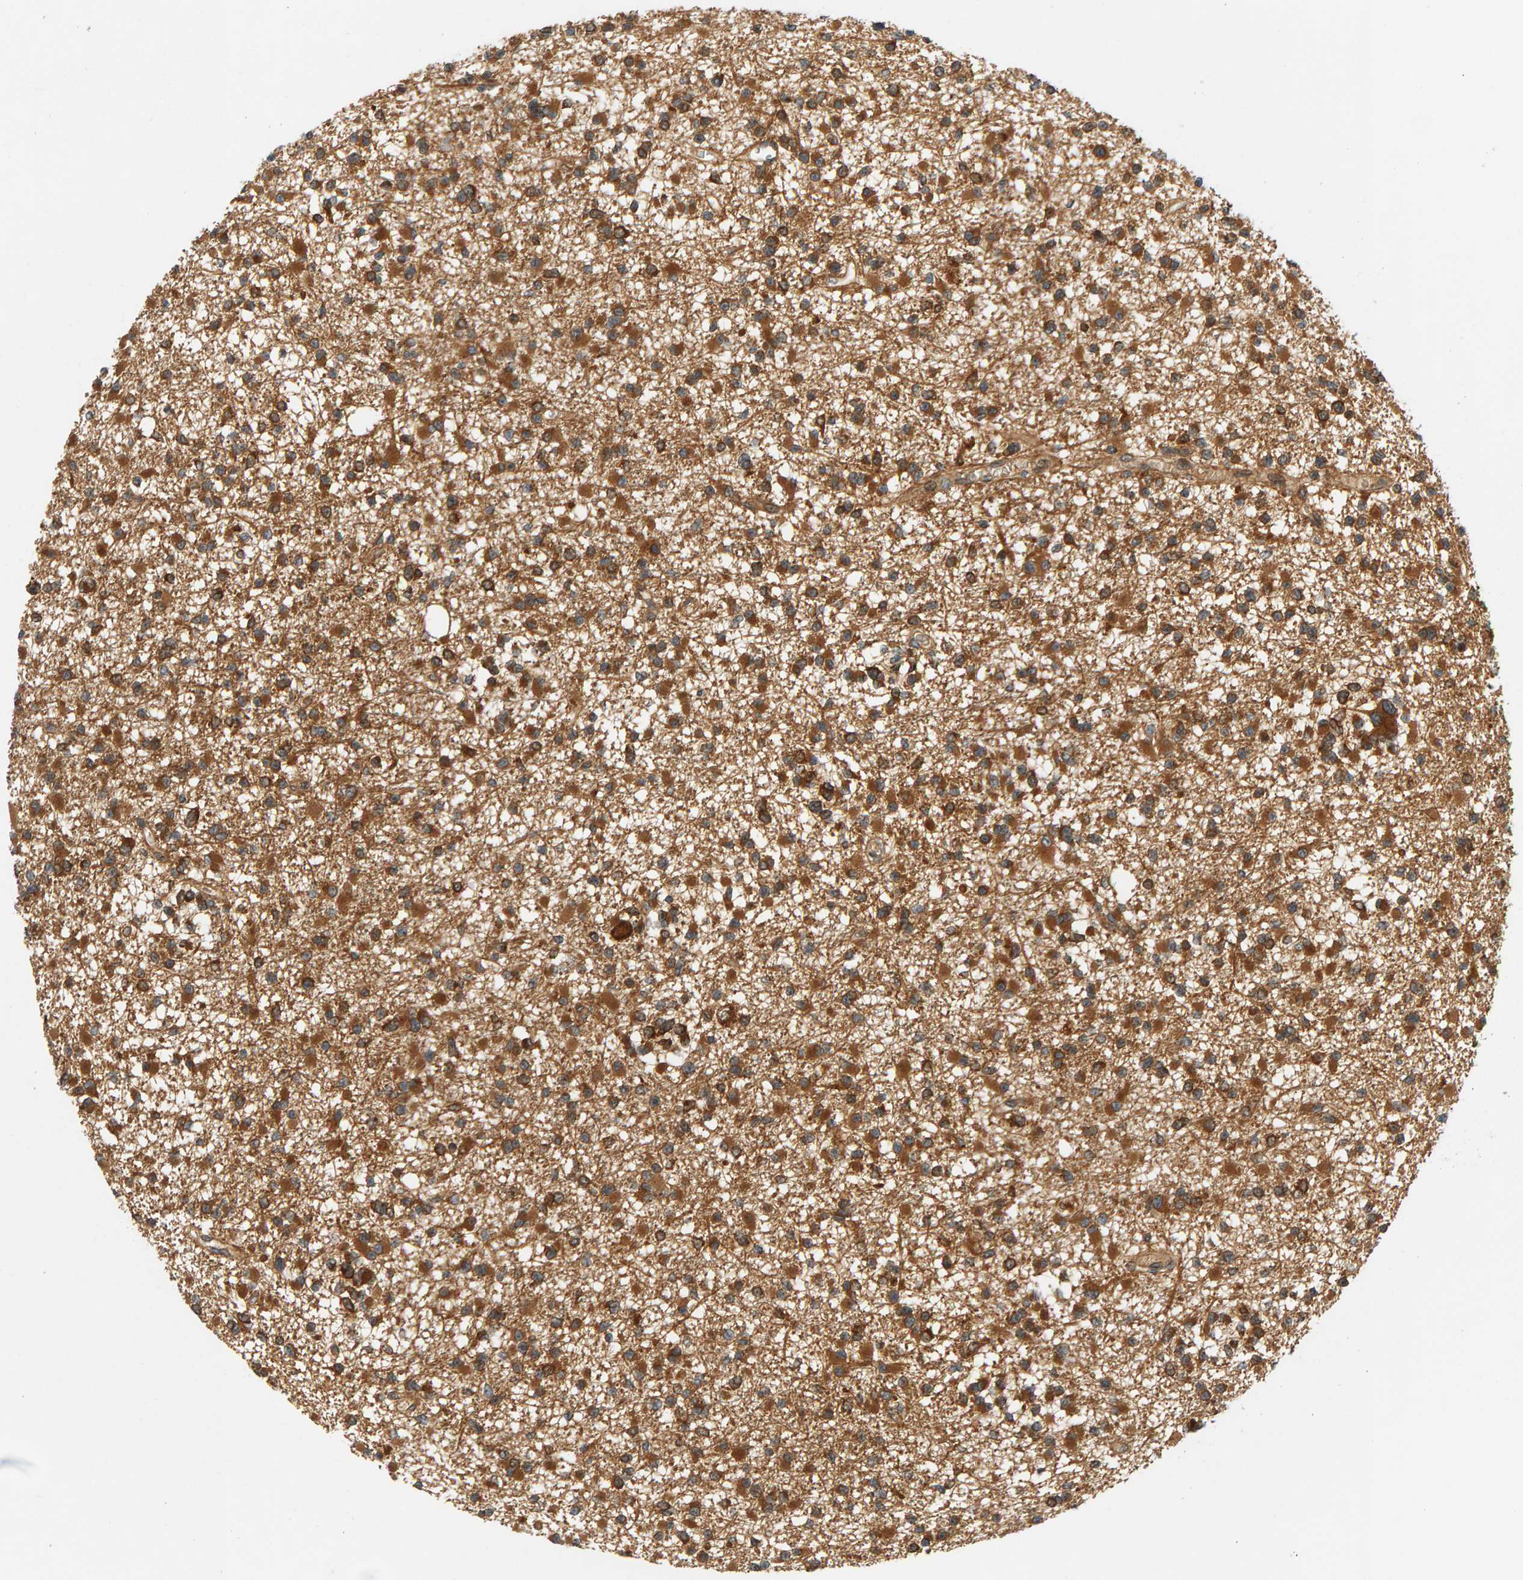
{"staining": {"intensity": "strong", "quantity": ">75%", "location": "cytoplasmic/membranous"}, "tissue": "glioma", "cell_type": "Tumor cells", "image_type": "cancer", "snomed": [{"axis": "morphology", "description": "Glioma, malignant, Low grade"}, {"axis": "topography", "description": "Brain"}], "caption": "This histopathology image demonstrates IHC staining of low-grade glioma (malignant), with high strong cytoplasmic/membranous expression in about >75% of tumor cells.", "gene": "BAHCC1", "patient": {"sex": "female", "age": 22}}